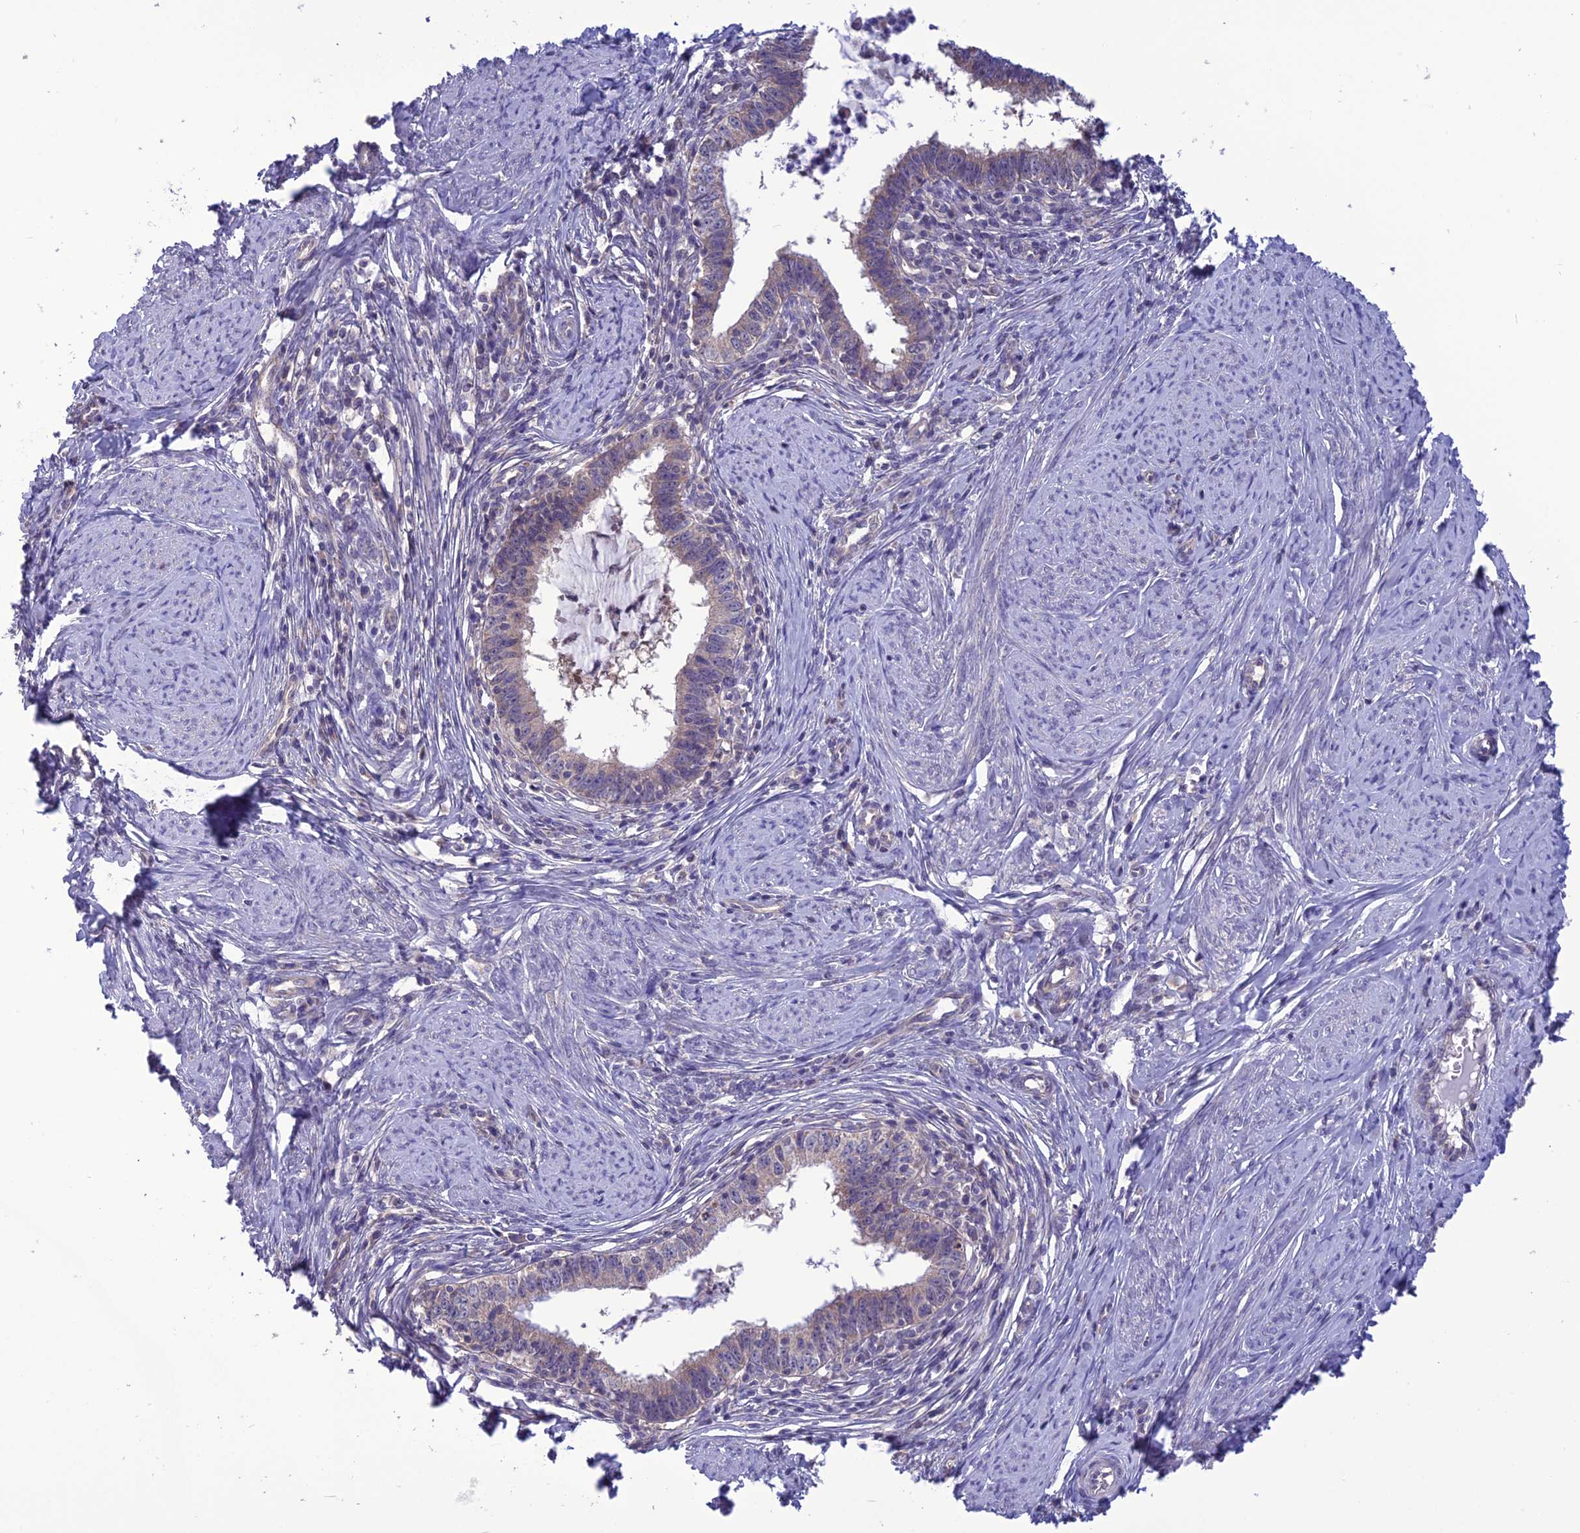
{"staining": {"intensity": "negative", "quantity": "none", "location": "none"}, "tissue": "cervical cancer", "cell_type": "Tumor cells", "image_type": "cancer", "snomed": [{"axis": "morphology", "description": "Adenocarcinoma, NOS"}, {"axis": "topography", "description": "Cervix"}], "caption": "Tumor cells are negative for brown protein staining in cervical cancer. Nuclei are stained in blue.", "gene": "PSMF1", "patient": {"sex": "female", "age": 36}}